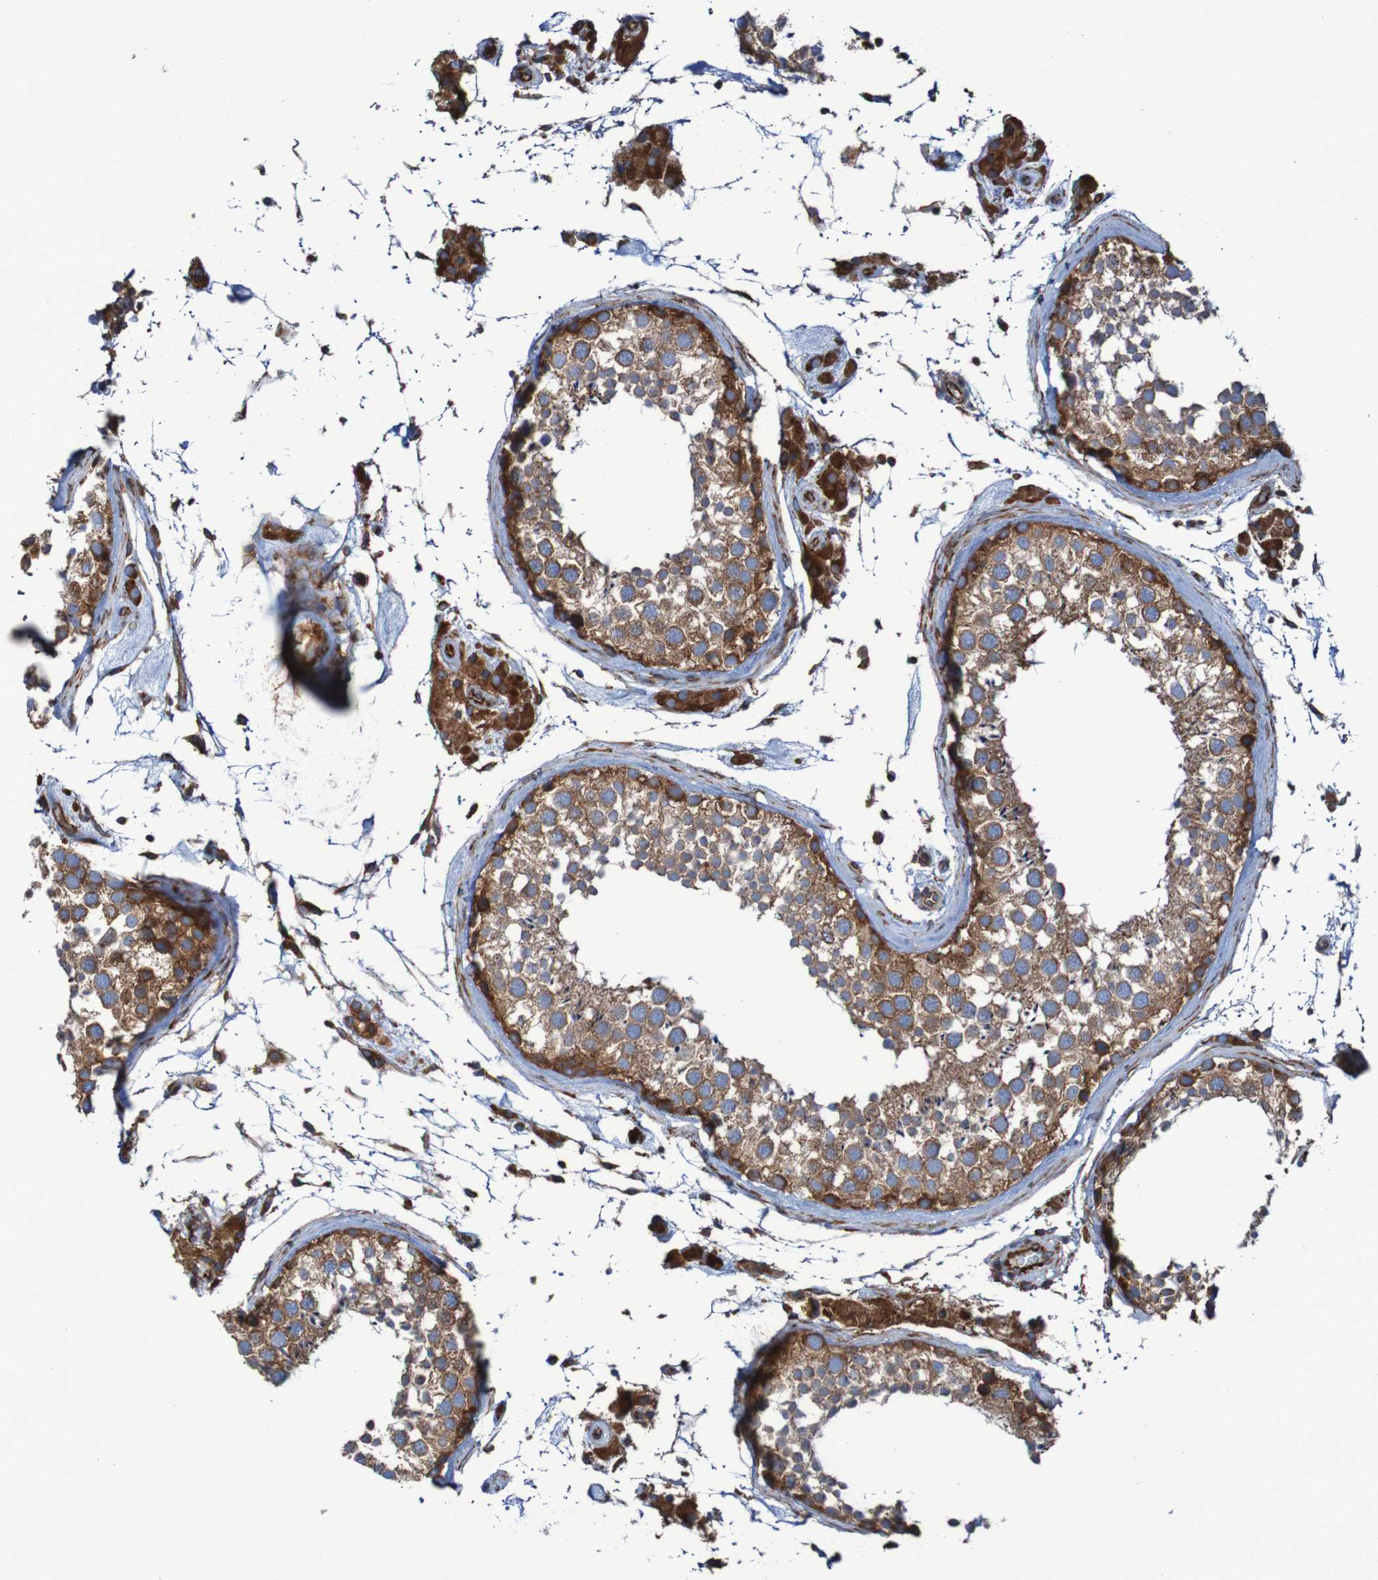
{"staining": {"intensity": "moderate", "quantity": ">75%", "location": "cytoplasmic/membranous"}, "tissue": "testis", "cell_type": "Cells in seminiferous ducts", "image_type": "normal", "snomed": [{"axis": "morphology", "description": "Normal tissue, NOS"}, {"axis": "topography", "description": "Testis"}], "caption": "A brown stain highlights moderate cytoplasmic/membranous positivity of a protein in cells in seminiferous ducts of benign testis.", "gene": "RPL10", "patient": {"sex": "male", "age": 46}}